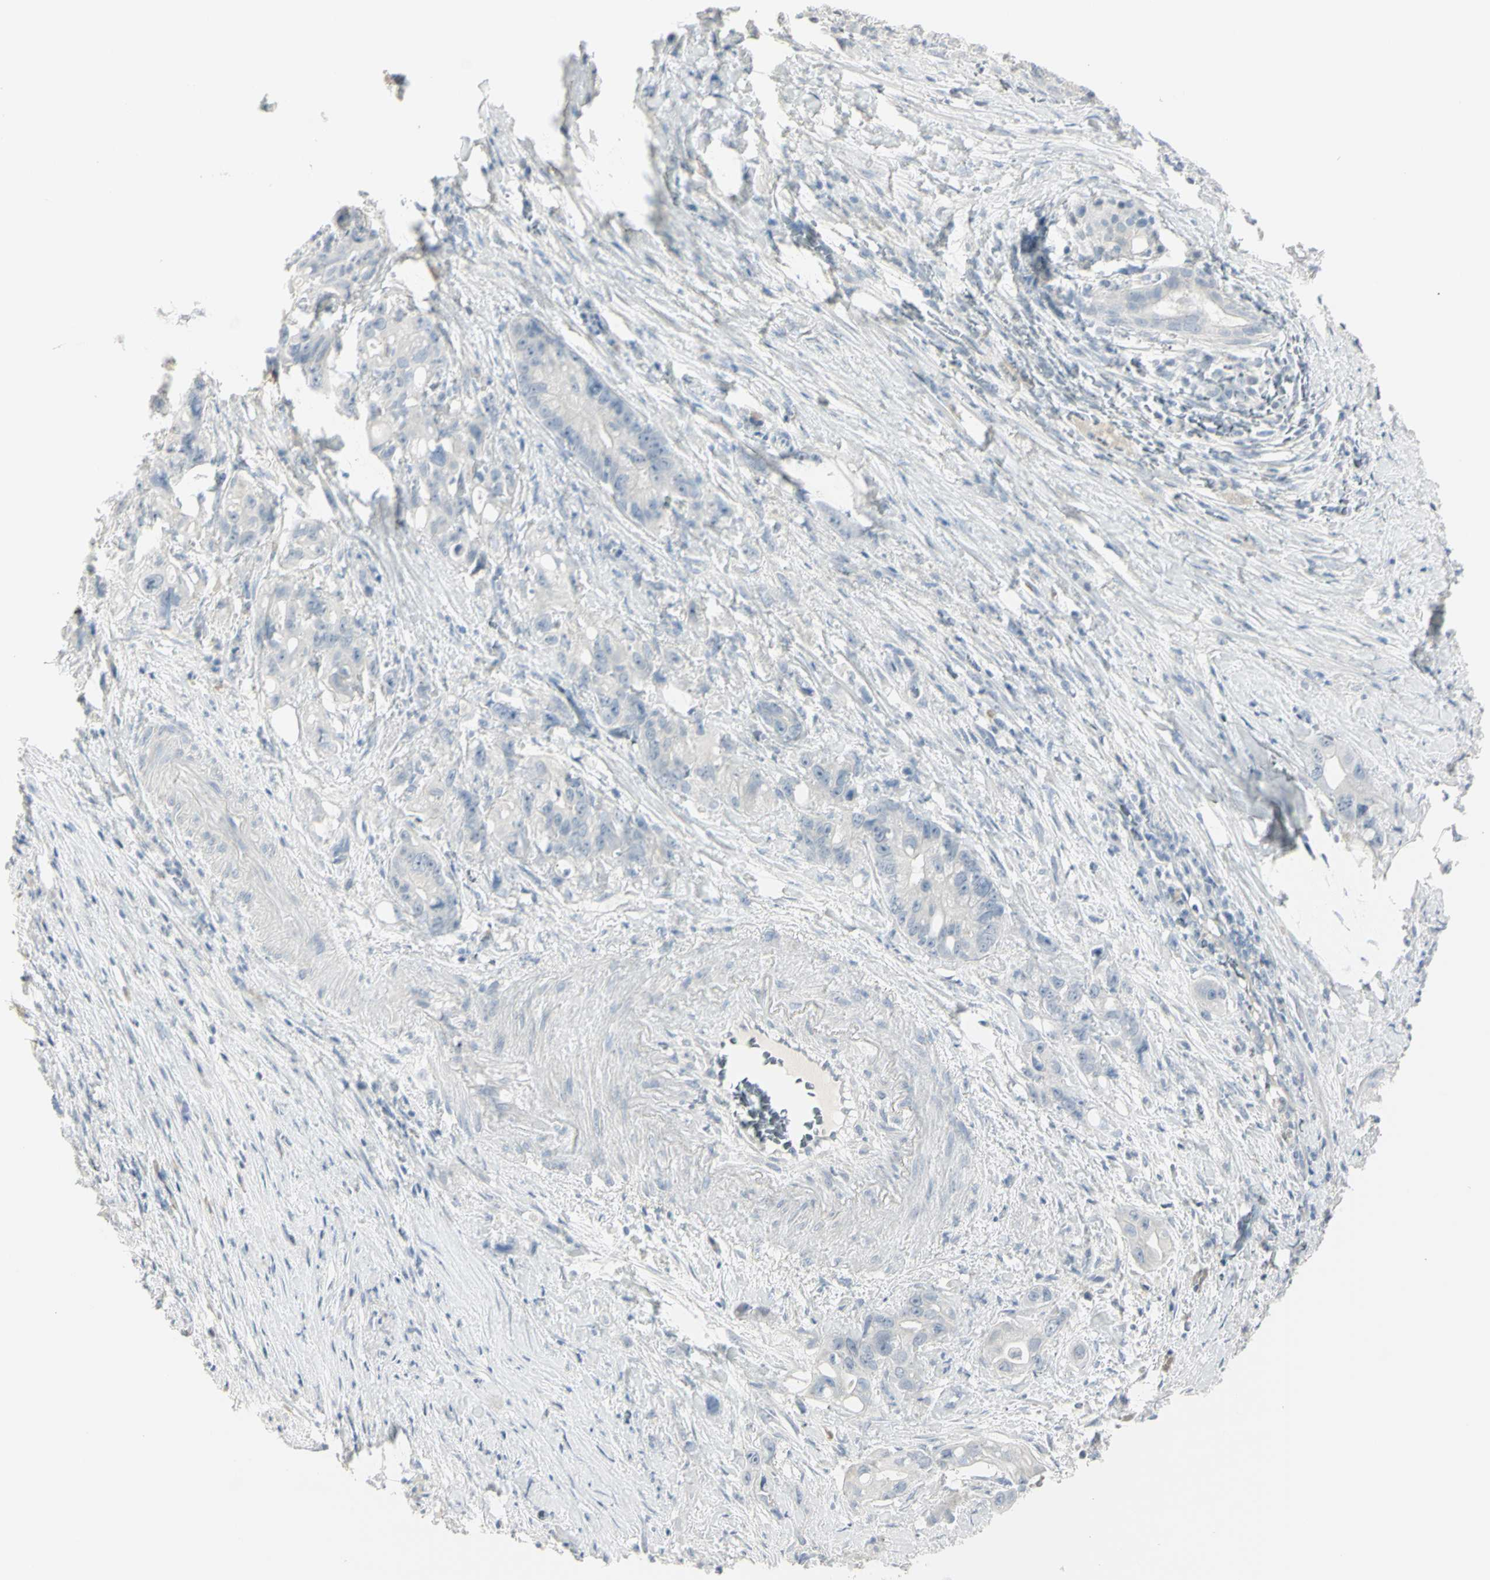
{"staining": {"intensity": "negative", "quantity": "none", "location": "none"}, "tissue": "pancreatic cancer", "cell_type": "Tumor cells", "image_type": "cancer", "snomed": [{"axis": "morphology", "description": "Normal tissue, NOS"}, {"axis": "topography", "description": "Pancreas"}], "caption": "Photomicrograph shows no significant protein staining in tumor cells of pancreatic cancer.", "gene": "PIP", "patient": {"sex": "male", "age": 42}}